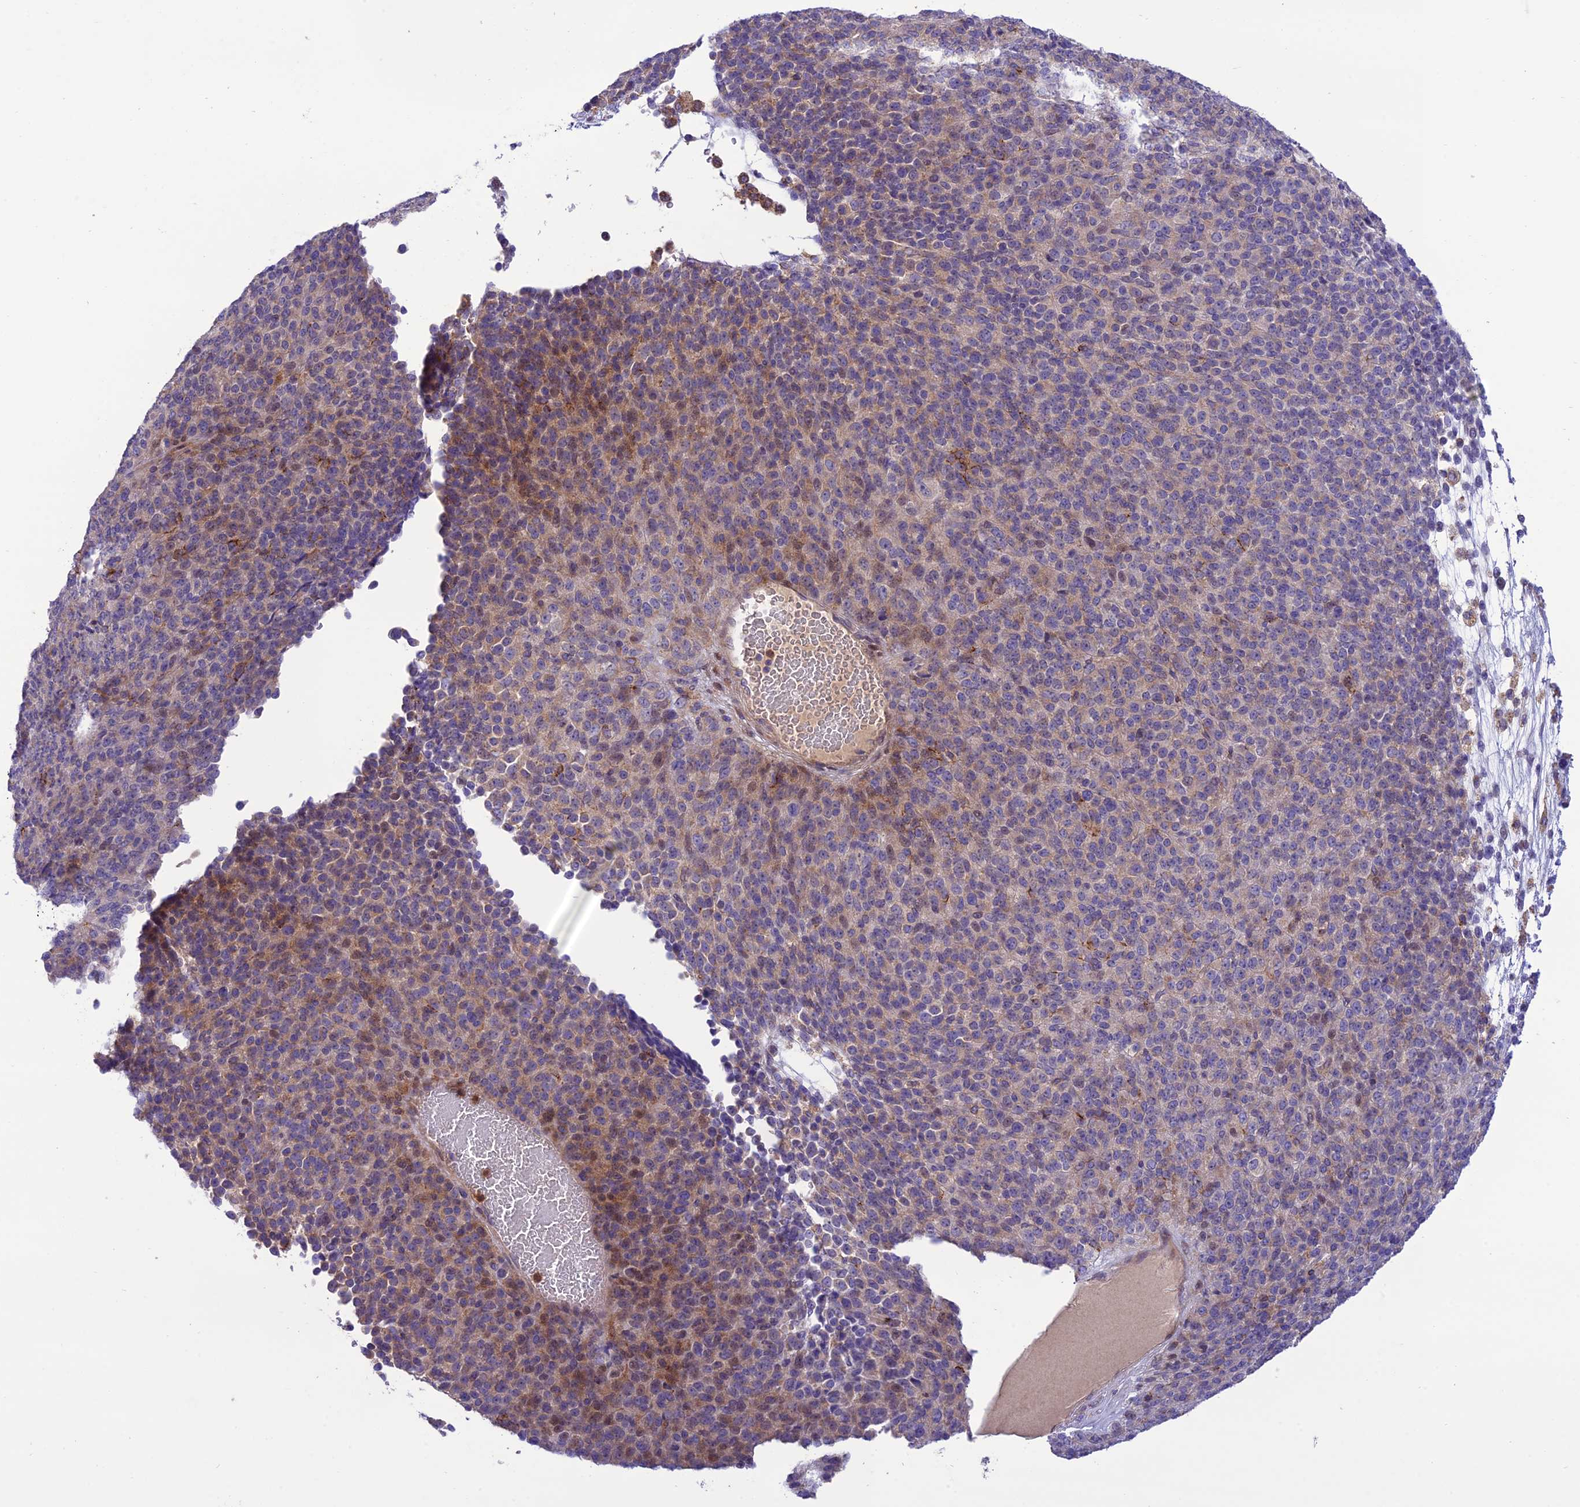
{"staining": {"intensity": "weak", "quantity": "25%-75%", "location": "cytoplasmic/membranous"}, "tissue": "melanoma", "cell_type": "Tumor cells", "image_type": "cancer", "snomed": [{"axis": "morphology", "description": "Malignant melanoma, Metastatic site"}, {"axis": "topography", "description": "Brain"}], "caption": "DAB (3,3'-diaminobenzidine) immunohistochemical staining of human melanoma shows weak cytoplasmic/membranous protein positivity in about 25%-75% of tumor cells.", "gene": "JMY", "patient": {"sex": "female", "age": 56}}